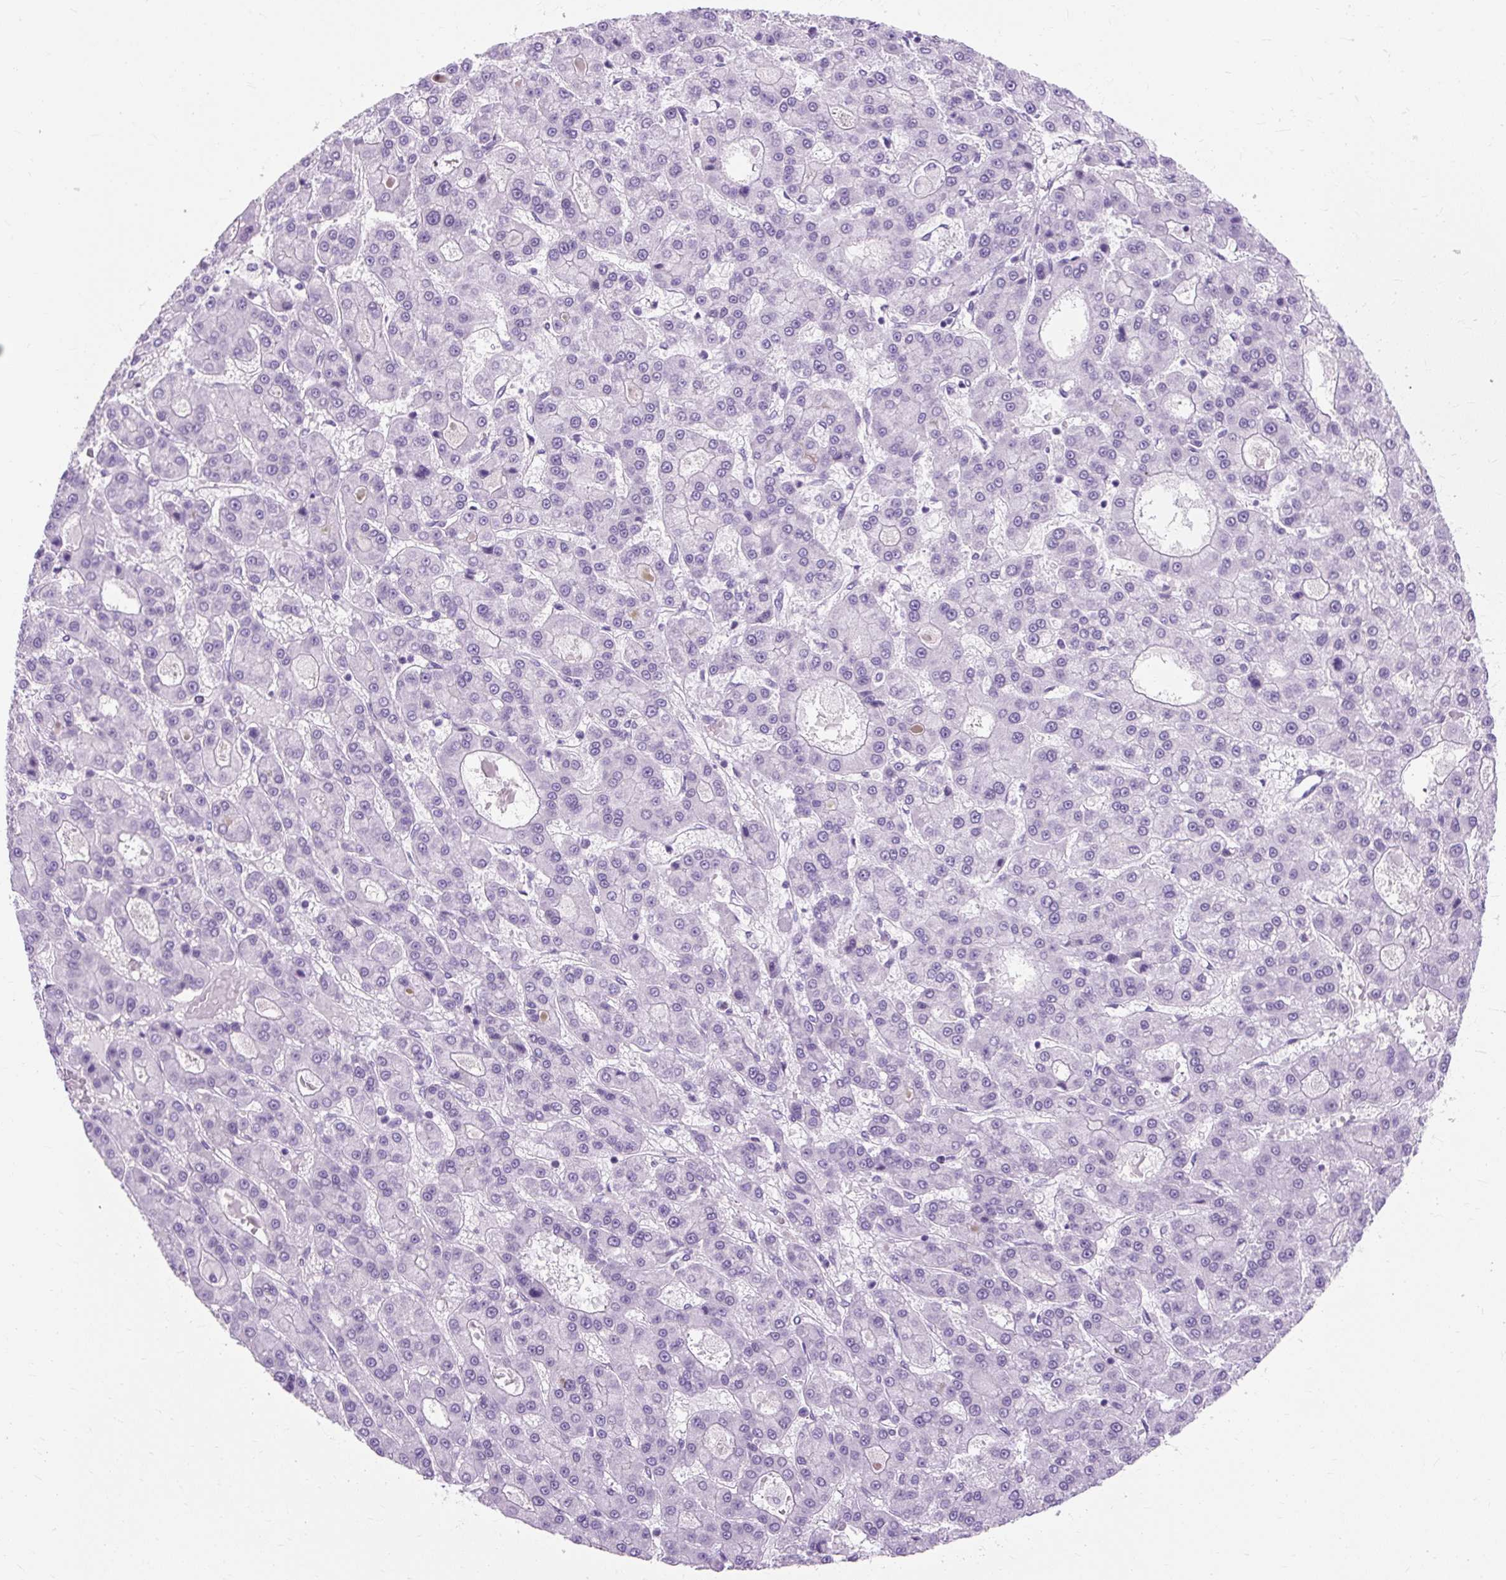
{"staining": {"intensity": "negative", "quantity": "none", "location": "none"}, "tissue": "liver cancer", "cell_type": "Tumor cells", "image_type": "cancer", "snomed": [{"axis": "morphology", "description": "Carcinoma, Hepatocellular, NOS"}, {"axis": "topography", "description": "Liver"}], "caption": "Immunohistochemistry (IHC) histopathology image of human liver hepatocellular carcinoma stained for a protein (brown), which displays no staining in tumor cells. (DAB (3,3'-diaminobenzidine) immunohistochemistry with hematoxylin counter stain).", "gene": "TMEM89", "patient": {"sex": "male", "age": 70}}